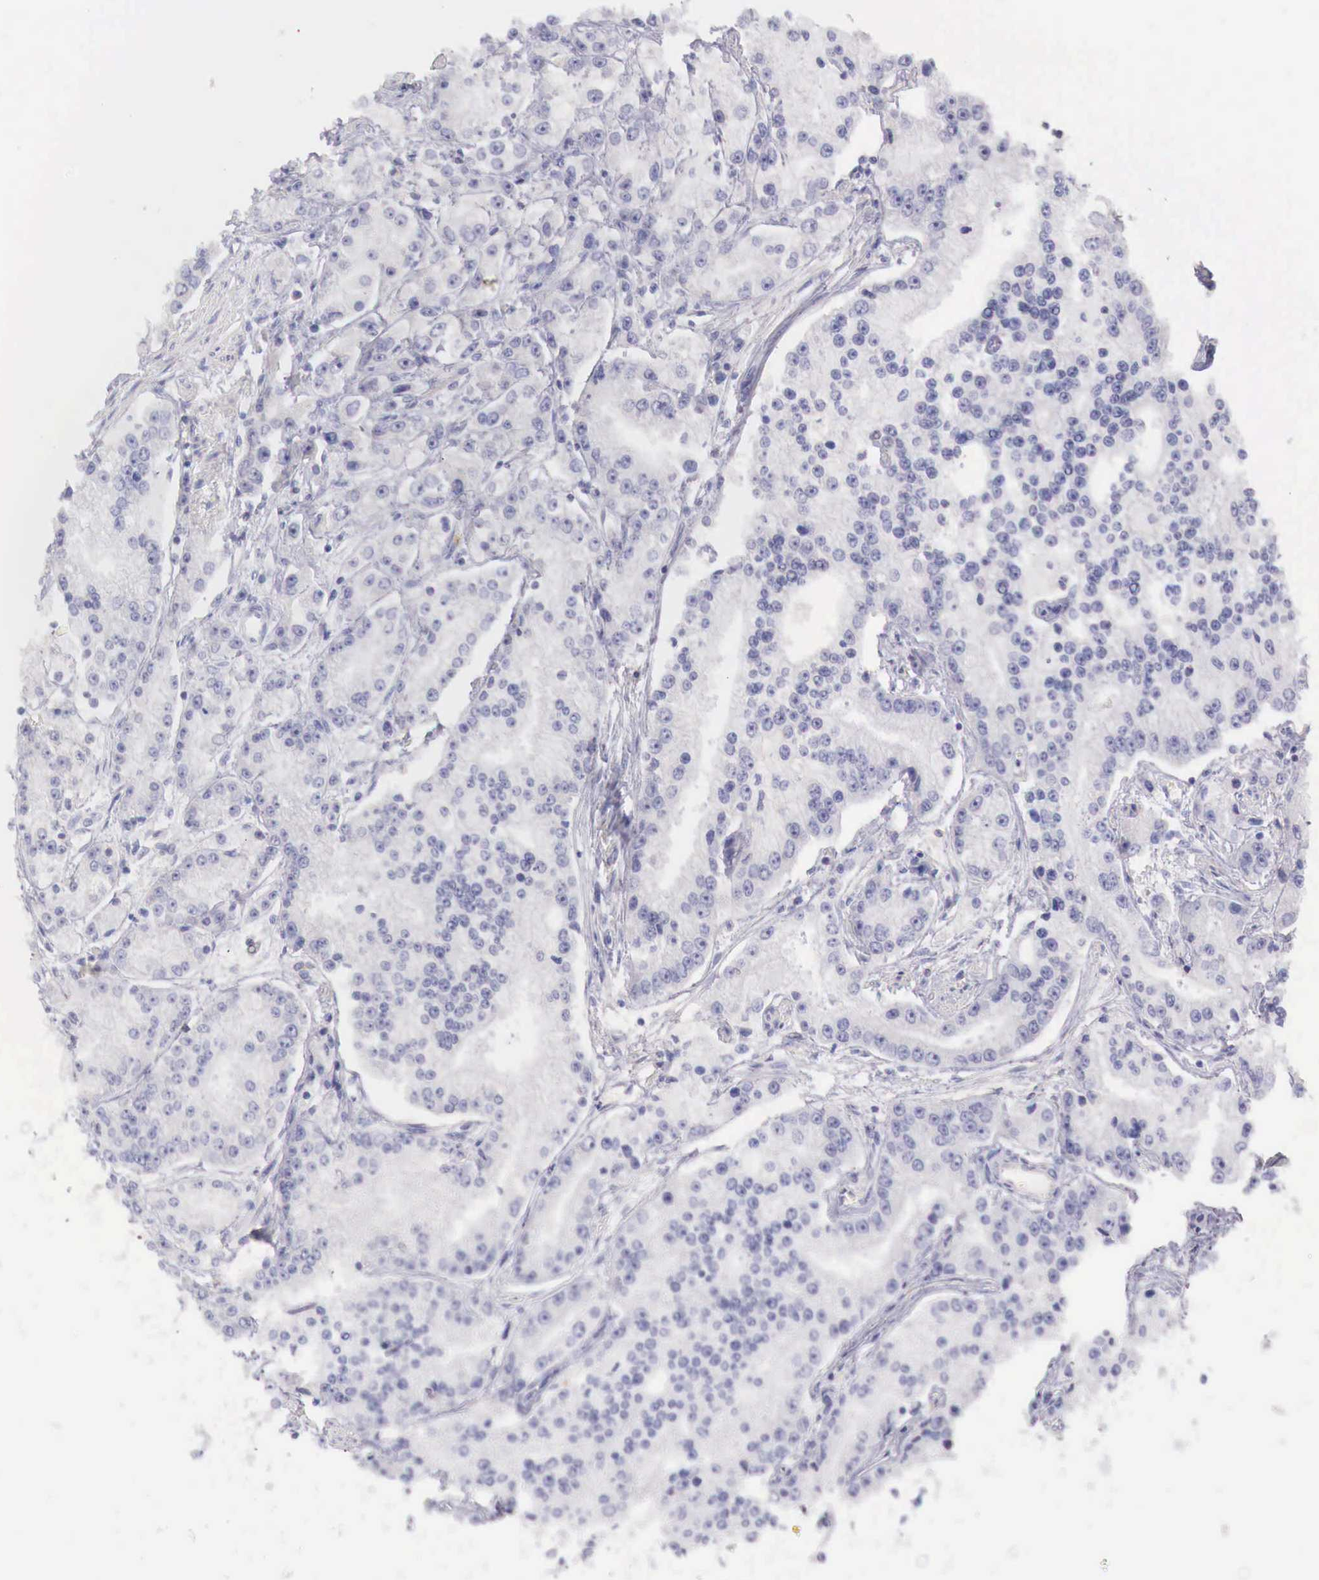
{"staining": {"intensity": "negative", "quantity": "none", "location": "none"}, "tissue": "prostate cancer", "cell_type": "Tumor cells", "image_type": "cancer", "snomed": [{"axis": "morphology", "description": "Adenocarcinoma, Medium grade"}, {"axis": "topography", "description": "Prostate"}], "caption": "The image displays no staining of tumor cells in prostate cancer (adenocarcinoma (medium-grade)).", "gene": "ITIH6", "patient": {"sex": "male", "age": 72}}